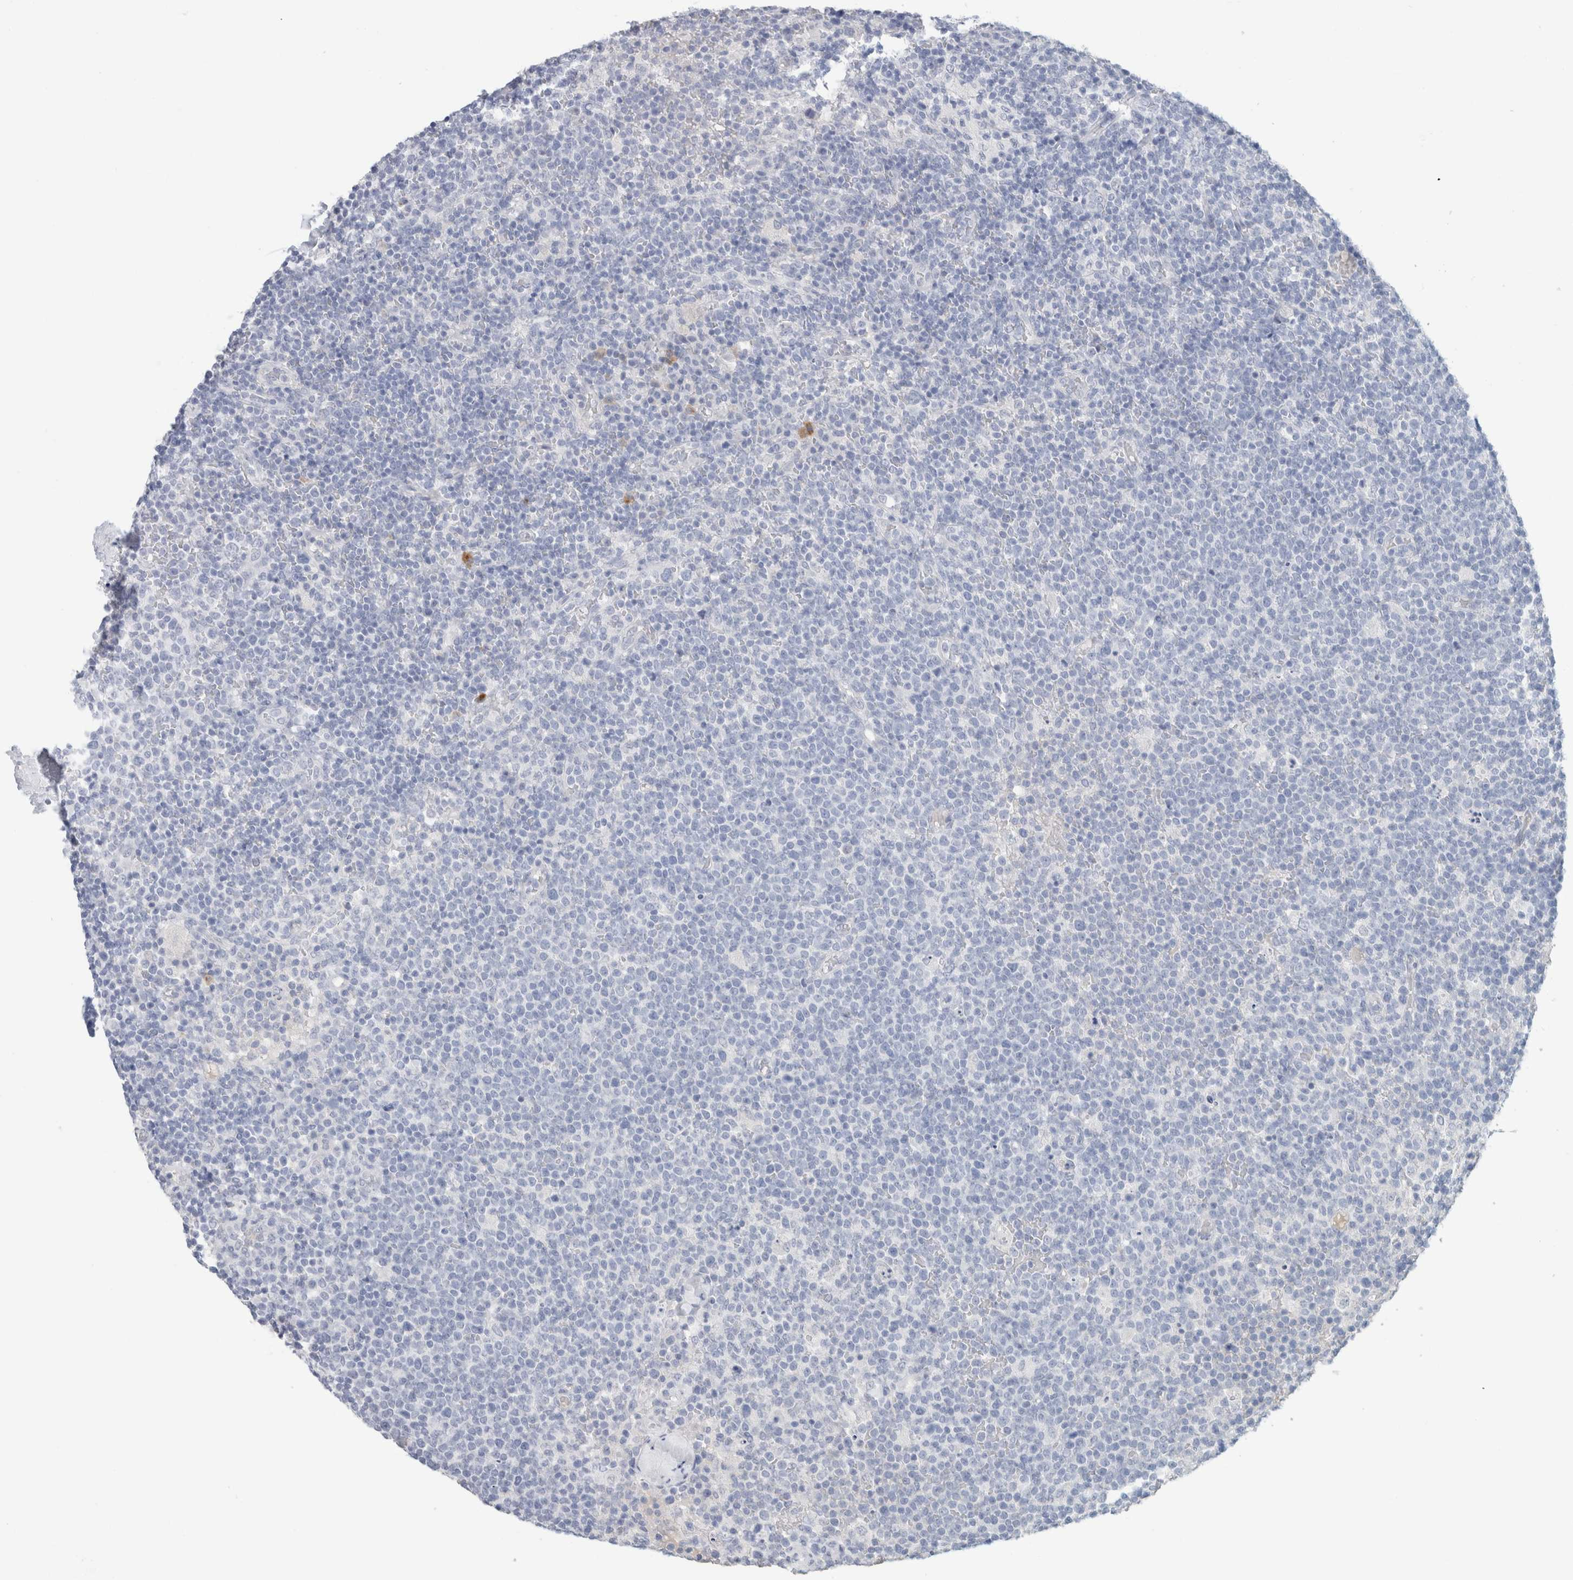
{"staining": {"intensity": "negative", "quantity": "none", "location": "none"}, "tissue": "lymphoma", "cell_type": "Tumor cells", "image_type": "cancer", "snomed": [{"axis": "morphology", "description": "Malignant lymphoma, non-Hodgkin's type, High grade"}, {"axis": "topography", "description": "Lymph node"}], "caption": "Human high-grade malignant lymphoma, non-Hodgkin's type stained for a protein using IHC reveals no staining in tumor cells.", "gene": "IL6", "patient": {"sex": "male", "age": 61}}